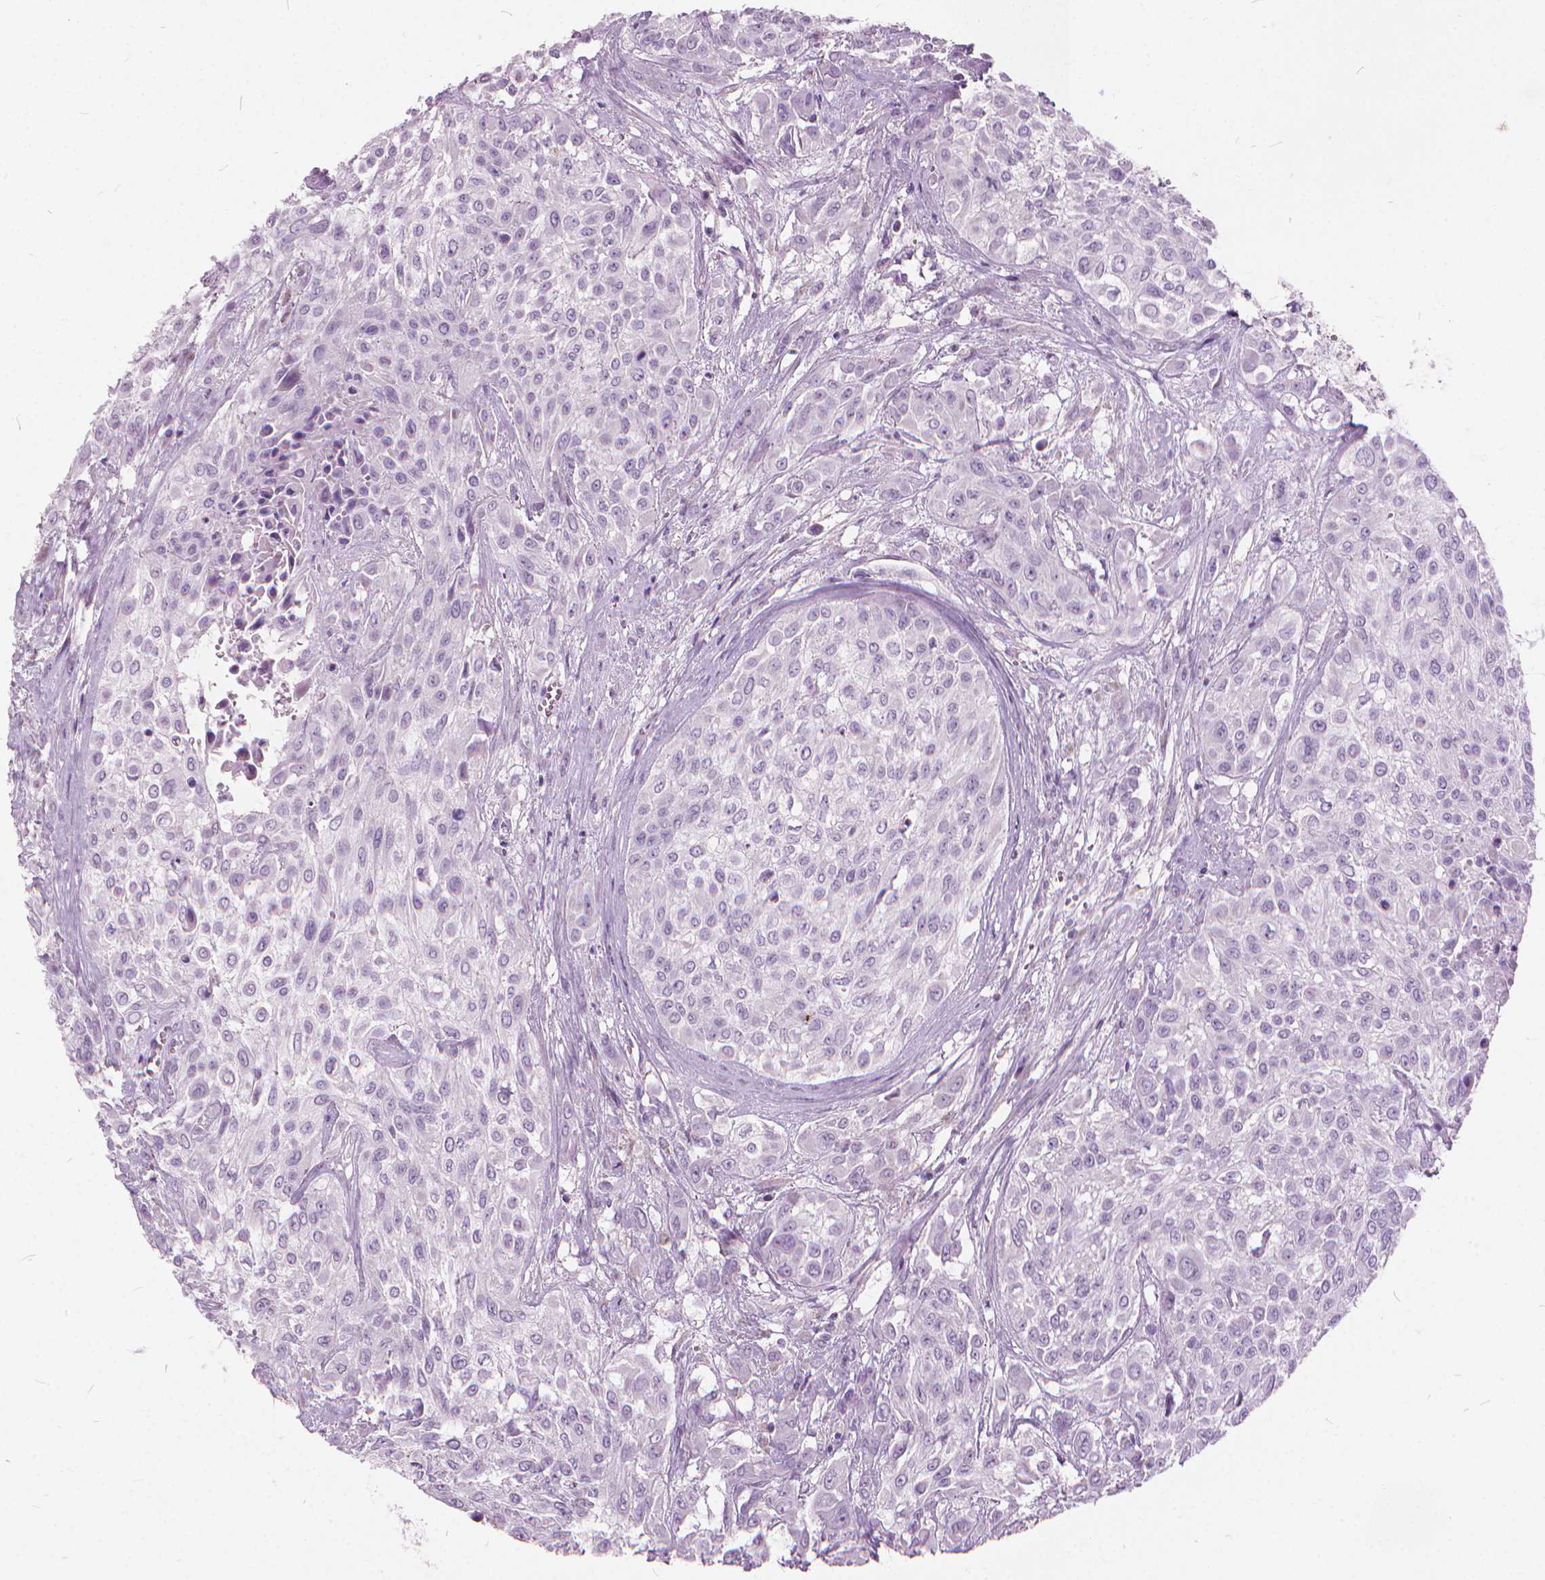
{"staining": {"intensity": "negative", "quantity": "none", "location": "none"}, "tissue": "urothelial cancer", "cell_type": "Tumor cells", "image_type": "cancer", "snomed": [{"axis": "morphology", "description": "Urothelial carcinoma, High grade"}, {"axis": "topography", "description": "Urinary bladder"}], "caption": "DAB immunohistochemical staining of human urothelial cancer reveals no significant expression in tumor cells. Nuclei are stained in blue.", "gene": "DNM1", "patient": {"sex": "male", "age": 57}}